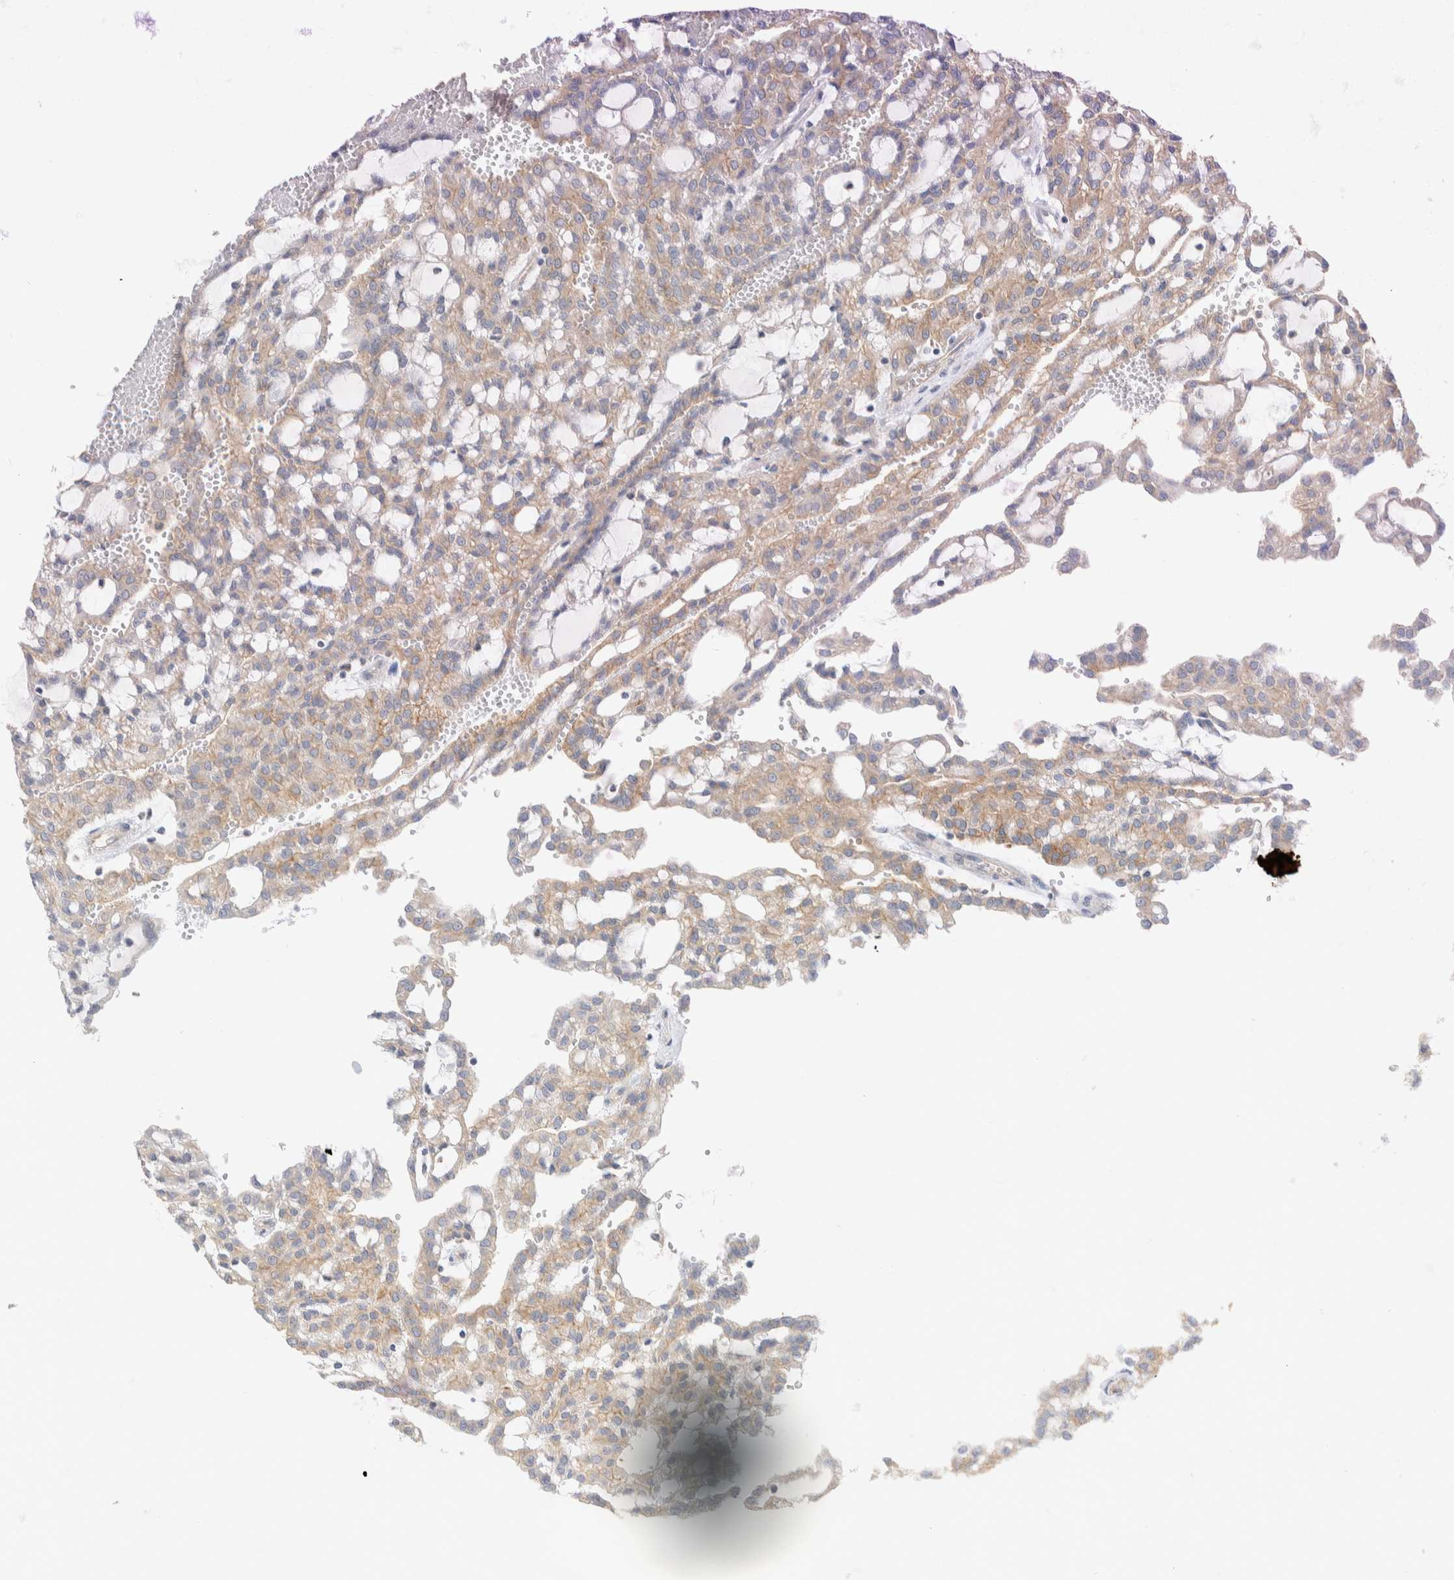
{"staining": {"intensity": "weak", "quantity": ">75%", "location": "cytoplasmic/membranous"}, "tissue": "renal cancer", "cell_type": "Tumor cells", "image_type": "cancer", "snomed": [{"axis": "morphology", "description": "Adenocarcinoma, NOS"}, {"axis": "topography", "description": "Kidney"}], "caption": "Immunohistochemical staining of human renal adenocarcinoma displays low levels of weak cytoplasmic/membranous protein staining in about >75% of tumor cells.", "gene": "TBC1D8B", "patient": {"sex": "male", "age": 63}}